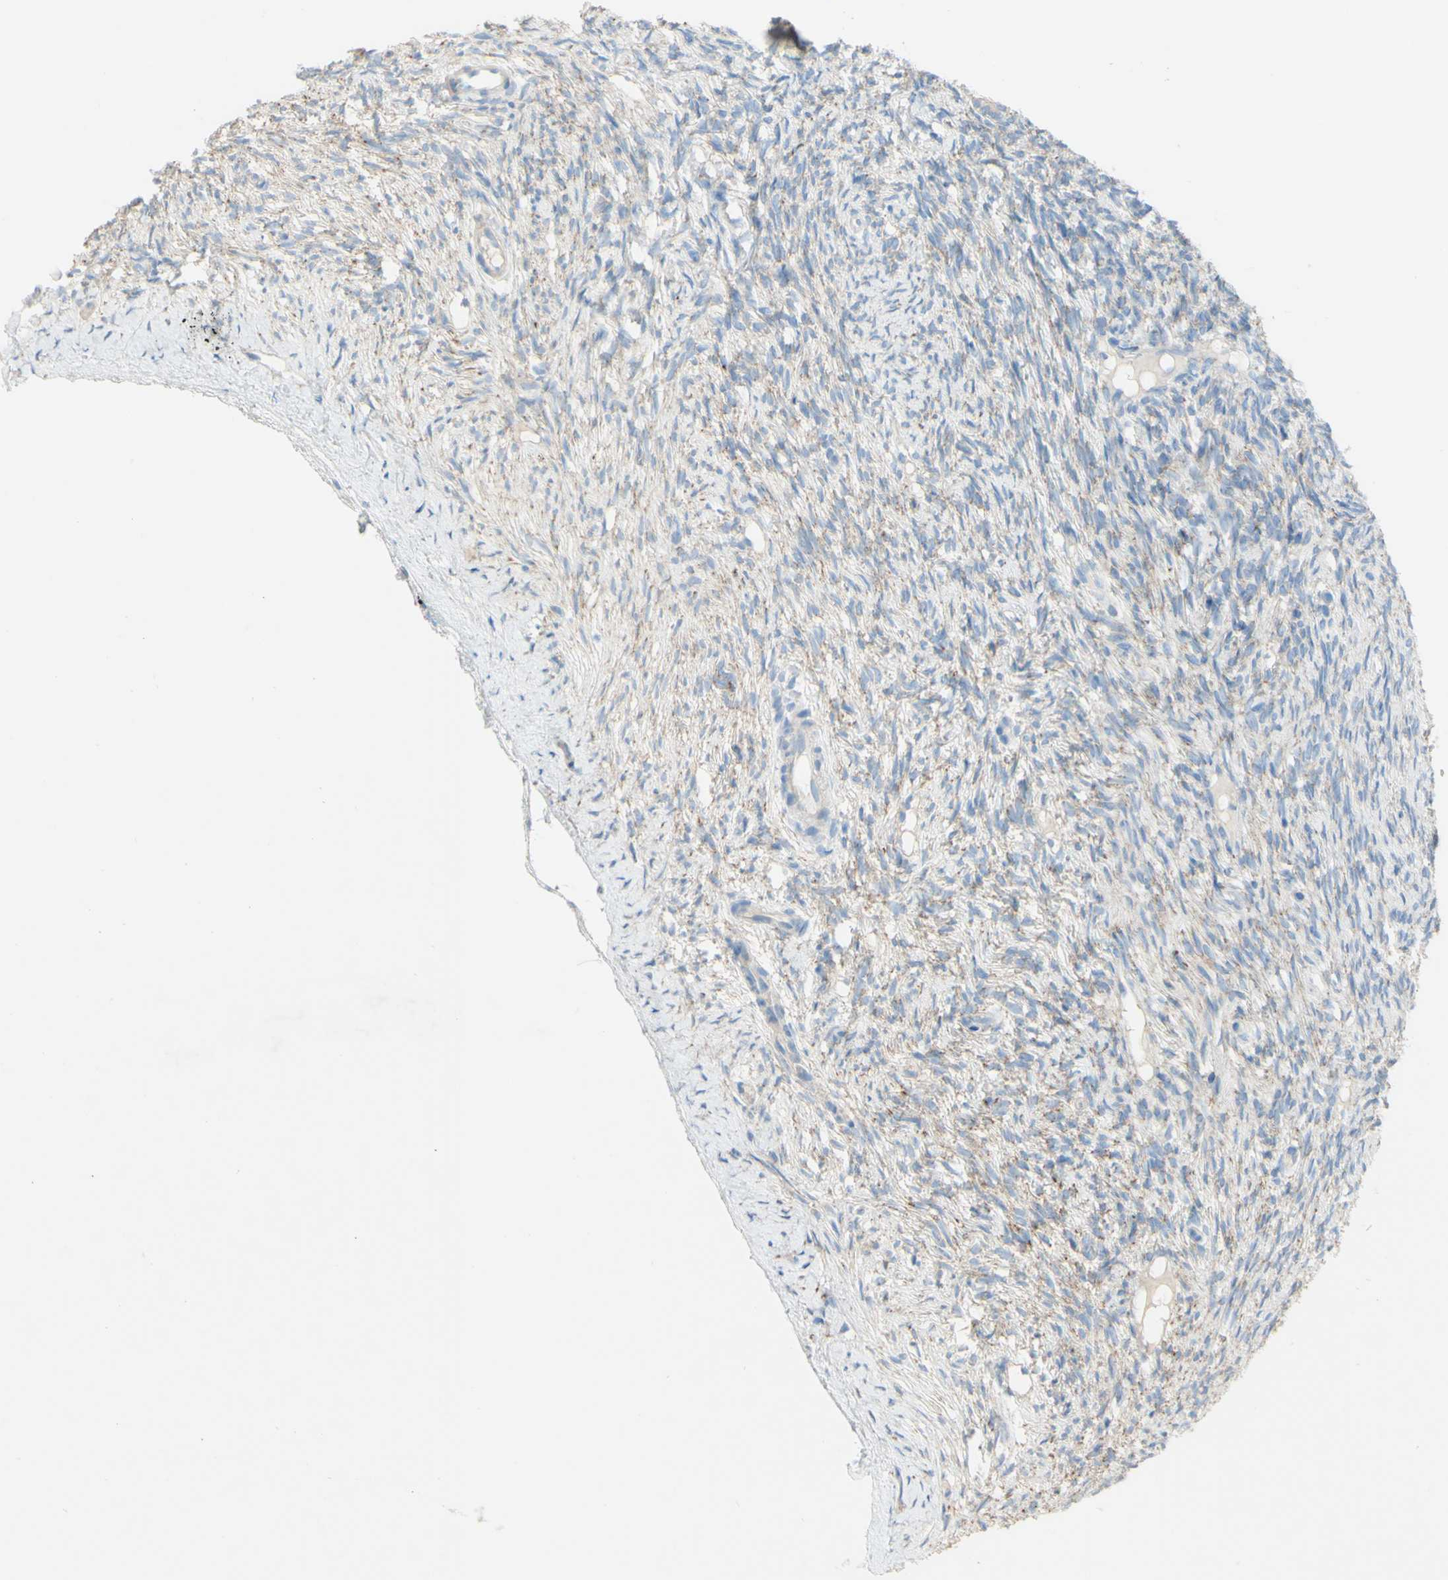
{"staining": {"intensity": "negative", "quantity": "none", "location": "none"}, "tissue": "ovary", "cell_type": "Ovarian stroma cells", "image_type": "normal", "snomed": [{"axis": "morphology", "description": "Normal tissue, NOS"}, {"axis": "topography", "description": "Ovary"}], "caption": "This is a micrograph of IHC staining of normal ovary, which shows no expression in ovarian stroma cells.", "gene": "ACADL", "patient": {"sex": "female", "age": 33}}